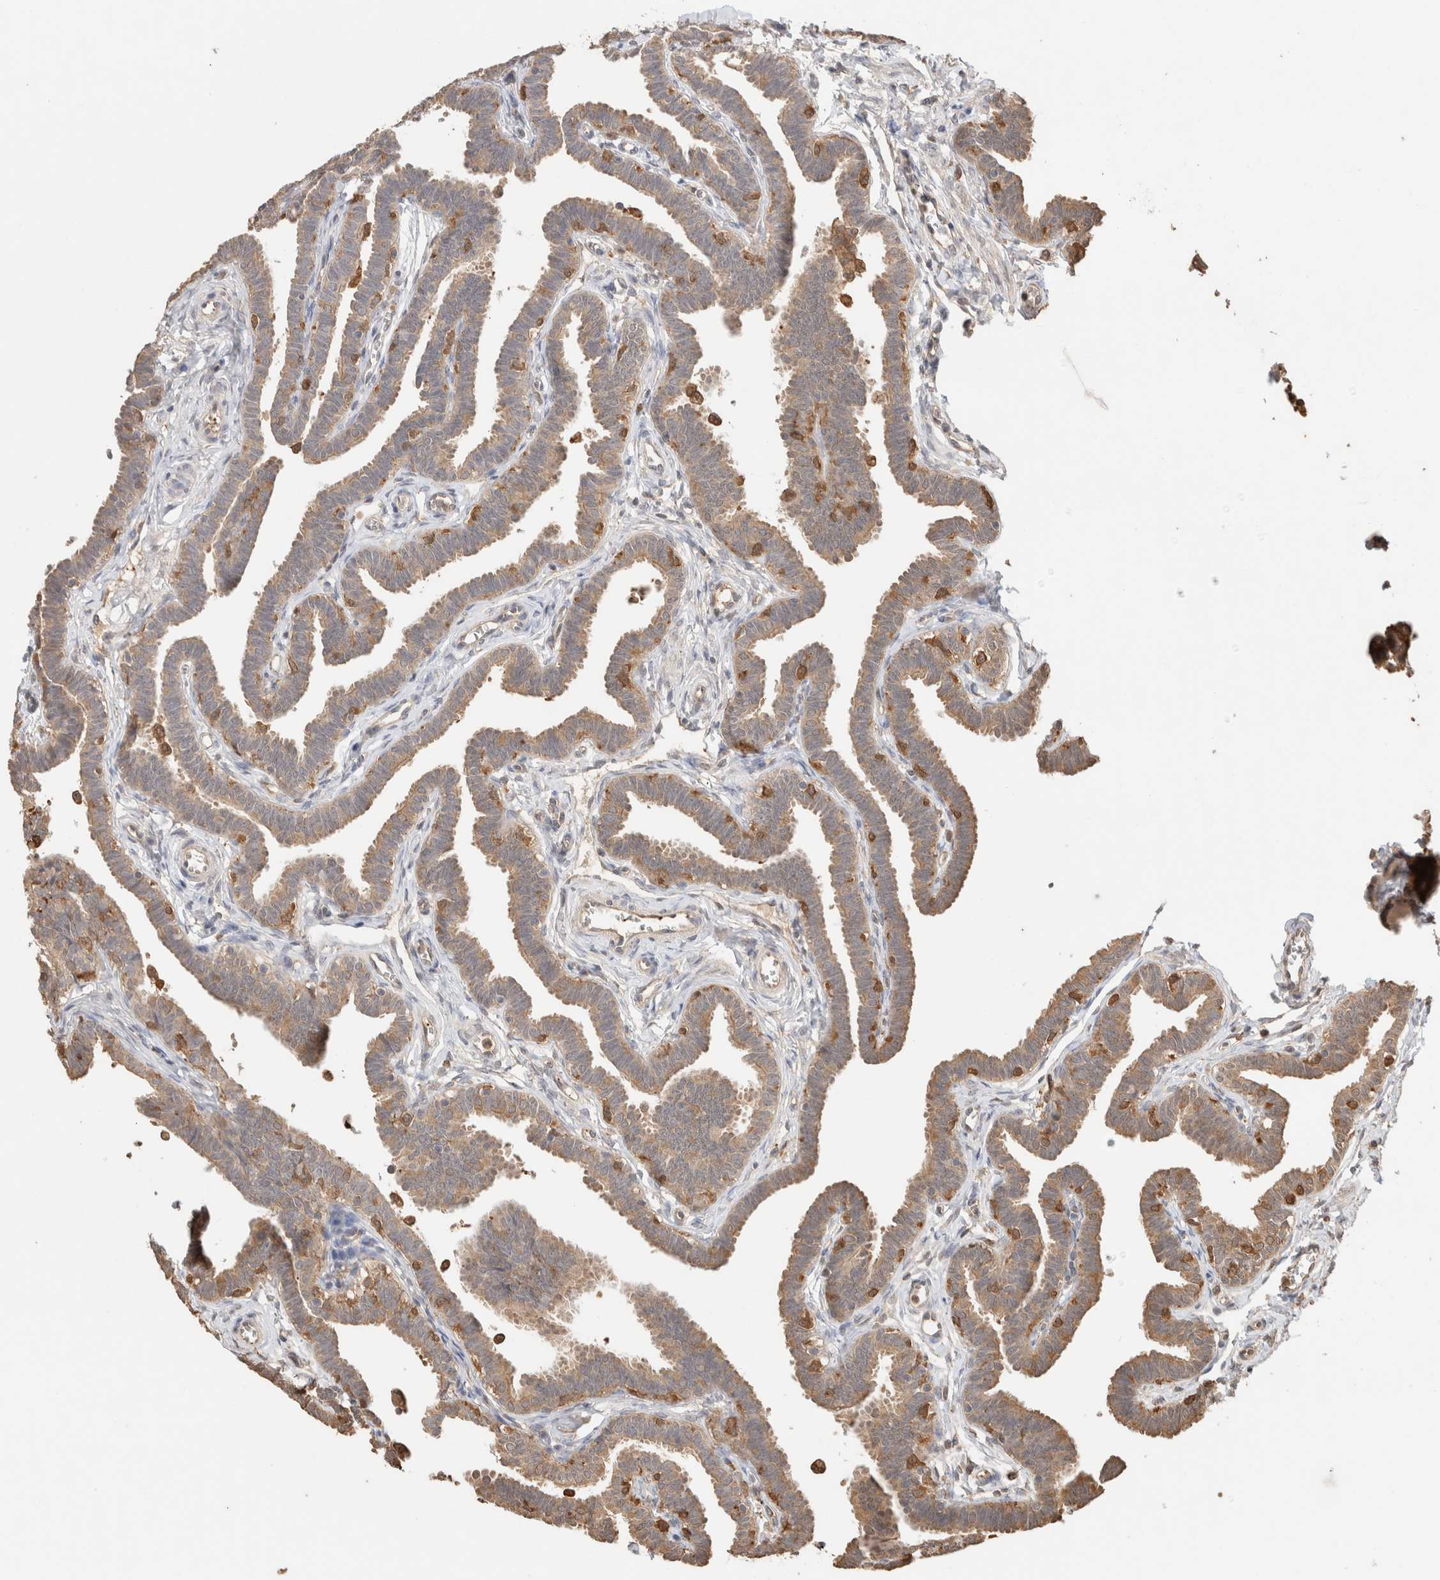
{"staining": {"intensity": "moderate", "quantity": "25%-75%", "location": "cytoplasmic/membranous"}, "tissue": "fallopian tube", "cell_type": "Glandular cells", "image_type": "normal", "snomed": [{"axis": "morphology", "description": "Normal tissue, NOS"}, {"axis": "topography", "description": "Fallopian tube"}, {"axis": "topography", "description": "Ovary"}], "caption": "IHC (DAB (3,3'-diaminobenzidine)) staining of benign human fallopian tube exhibits moderate cytoplasmic/membranous protein staining in about 25%-75% of glandular cells.", "gene": "YWHAH", "patient": {"sex": "female", "age": 23}}